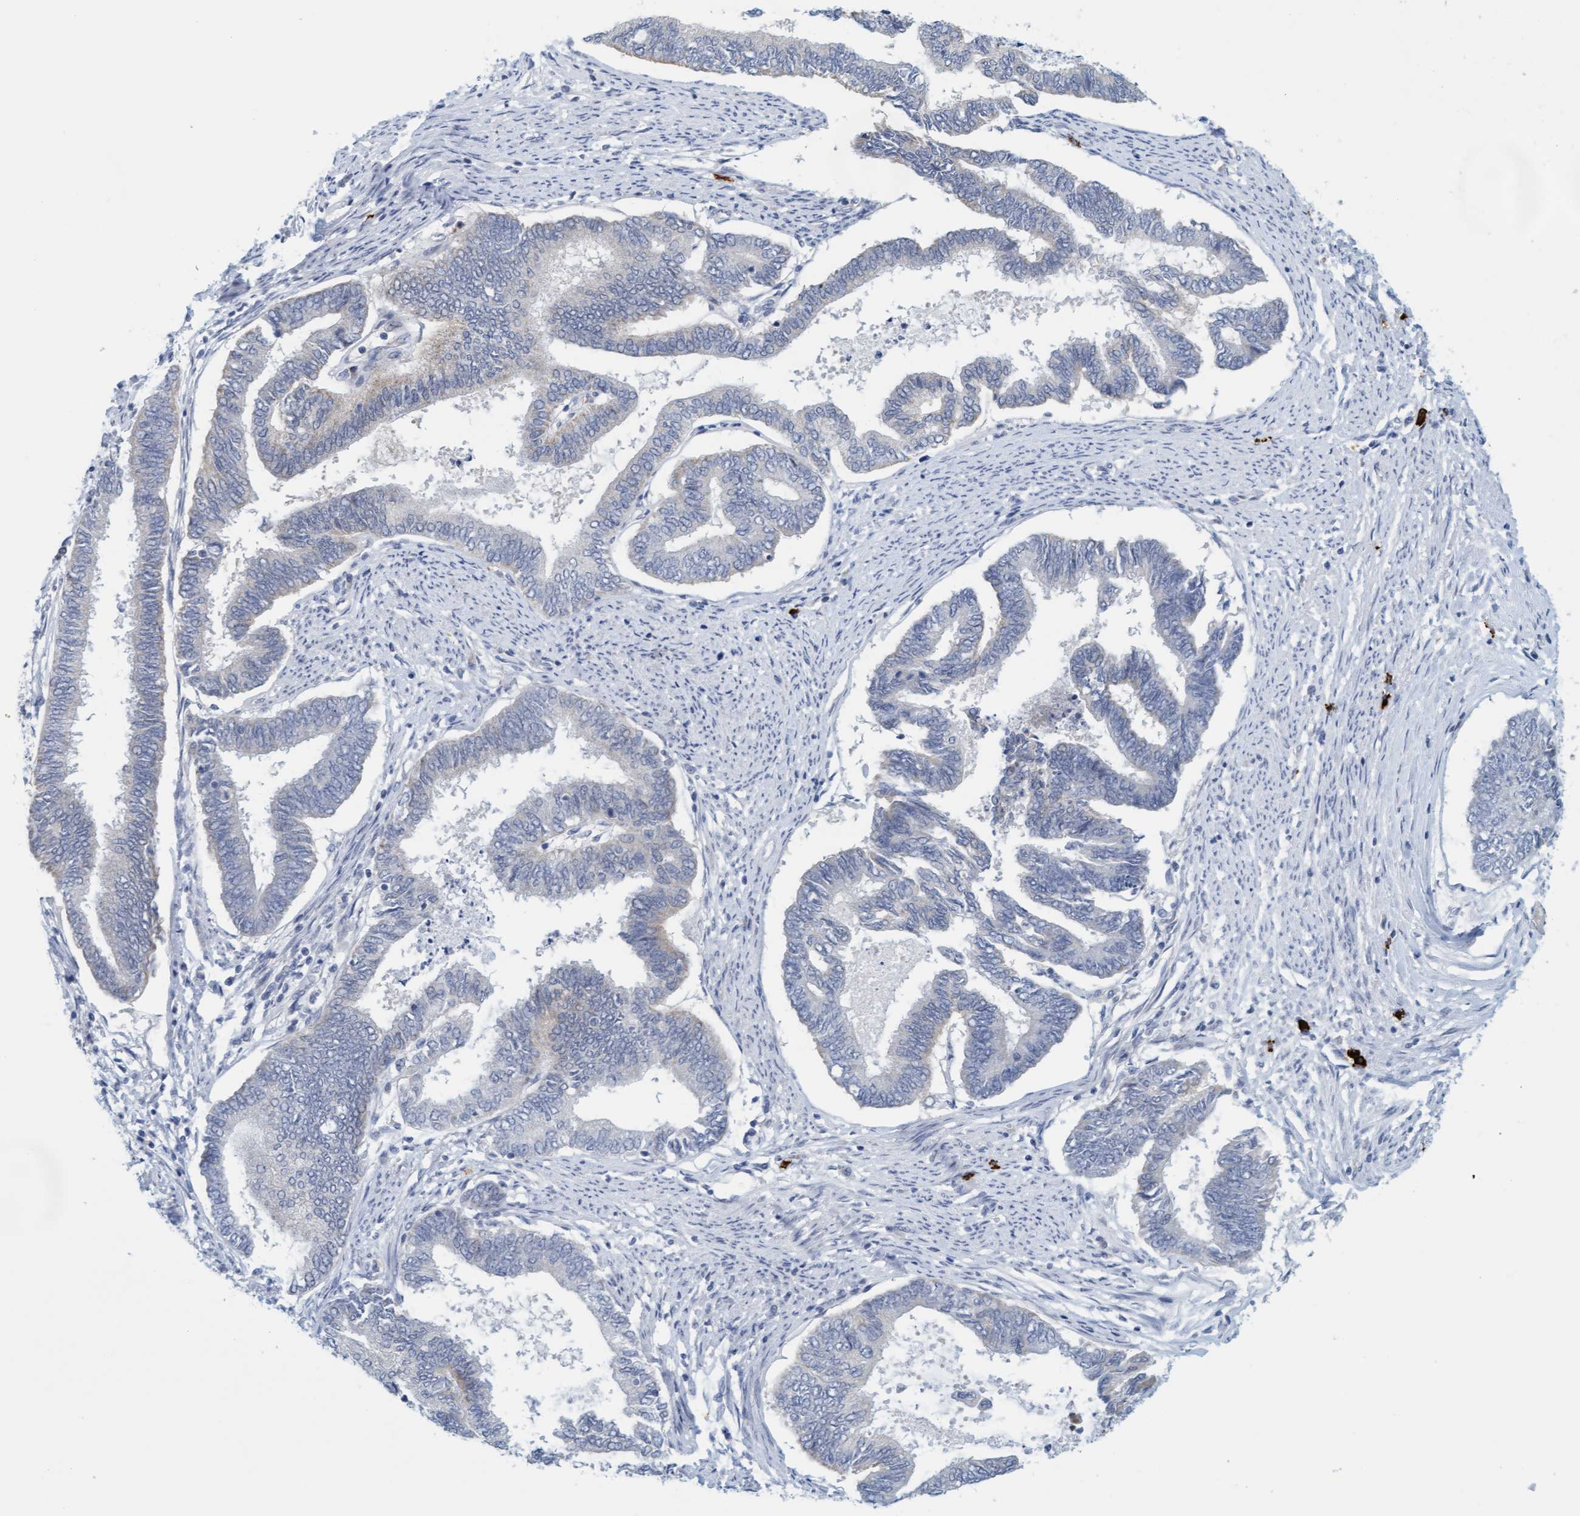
{"staining": {"intensity": "negative", "quantity": "none", "location": "none"}, "tissue": "endometrial cancer", "cell_type": "Tumor cells", "image_type": "cancer", "snomed": [{"axis": "morphology", "description": "Adenocarcinoma, NOS"}, {"axis": "topography", "description": "Endometrium"}], "caption": "Immunohistochemical staining of endometrial adenocarcinoma reveals no significant staining in tumor cells.", "gene": "CPA3", "patient": {"sex": "female", "age": 86}}